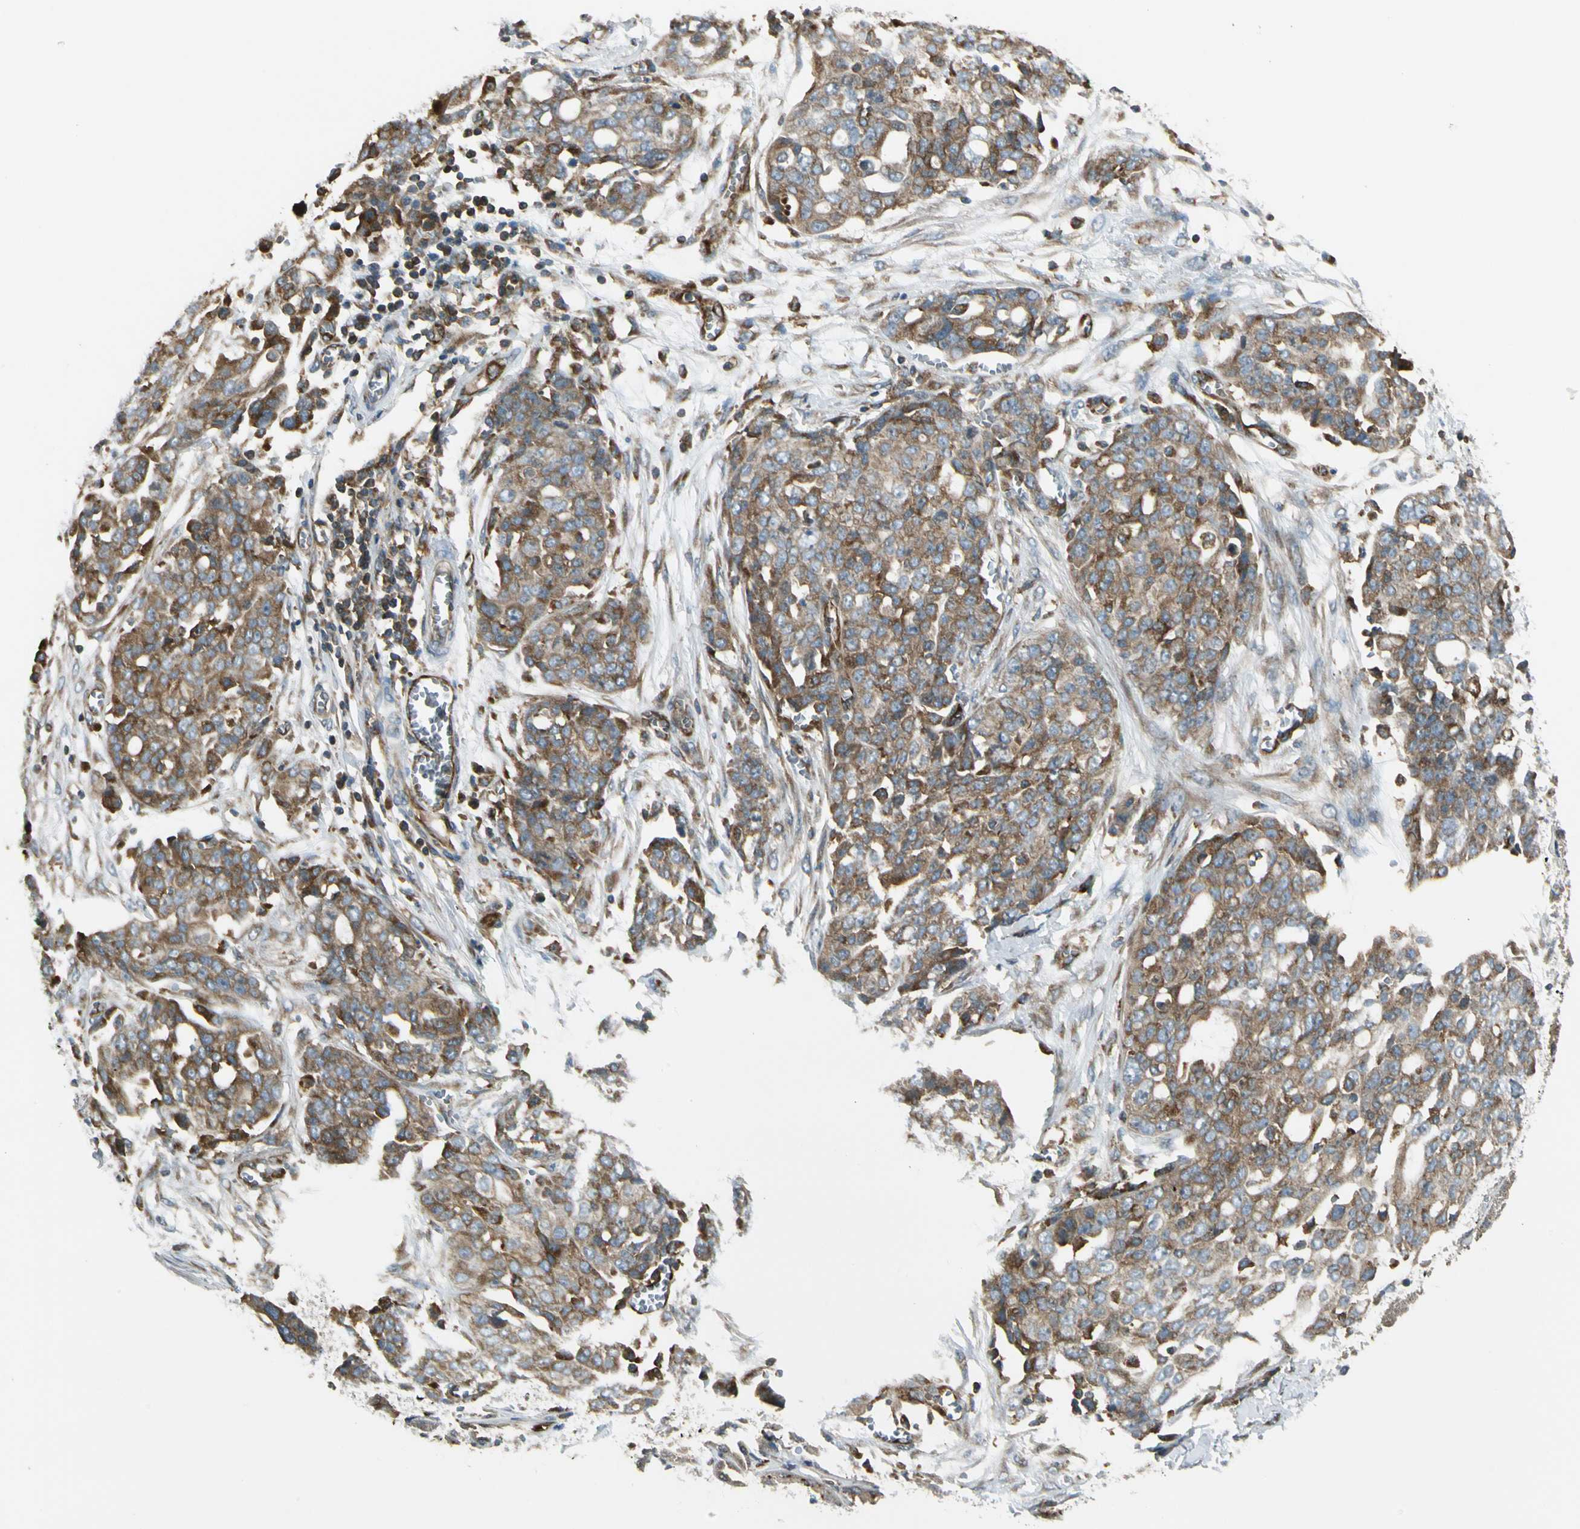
{"staining": {"intensity": "moderate", "quantity": ">75%", "location": "cytoplasmic/membranous"}, "tissue": "ovarian cancer", "cell_type": "Tumor cells", "image_type": "cancer", "snomed": [{"axis": "morphology", "description": "Cystadenocarcinoma, serous, NOS"}, {"axis": "topography", "description": "Soft tissue"}, {"axis": "topography", "description": "Ovary"}], "caption": "Moderate cytoplasmic/membranous protein positivity is identified in approximately >75% of tumor cells in ovarian cancer.", "gene": "TRIO", "patient": {"sex": "female", "age": 57}}